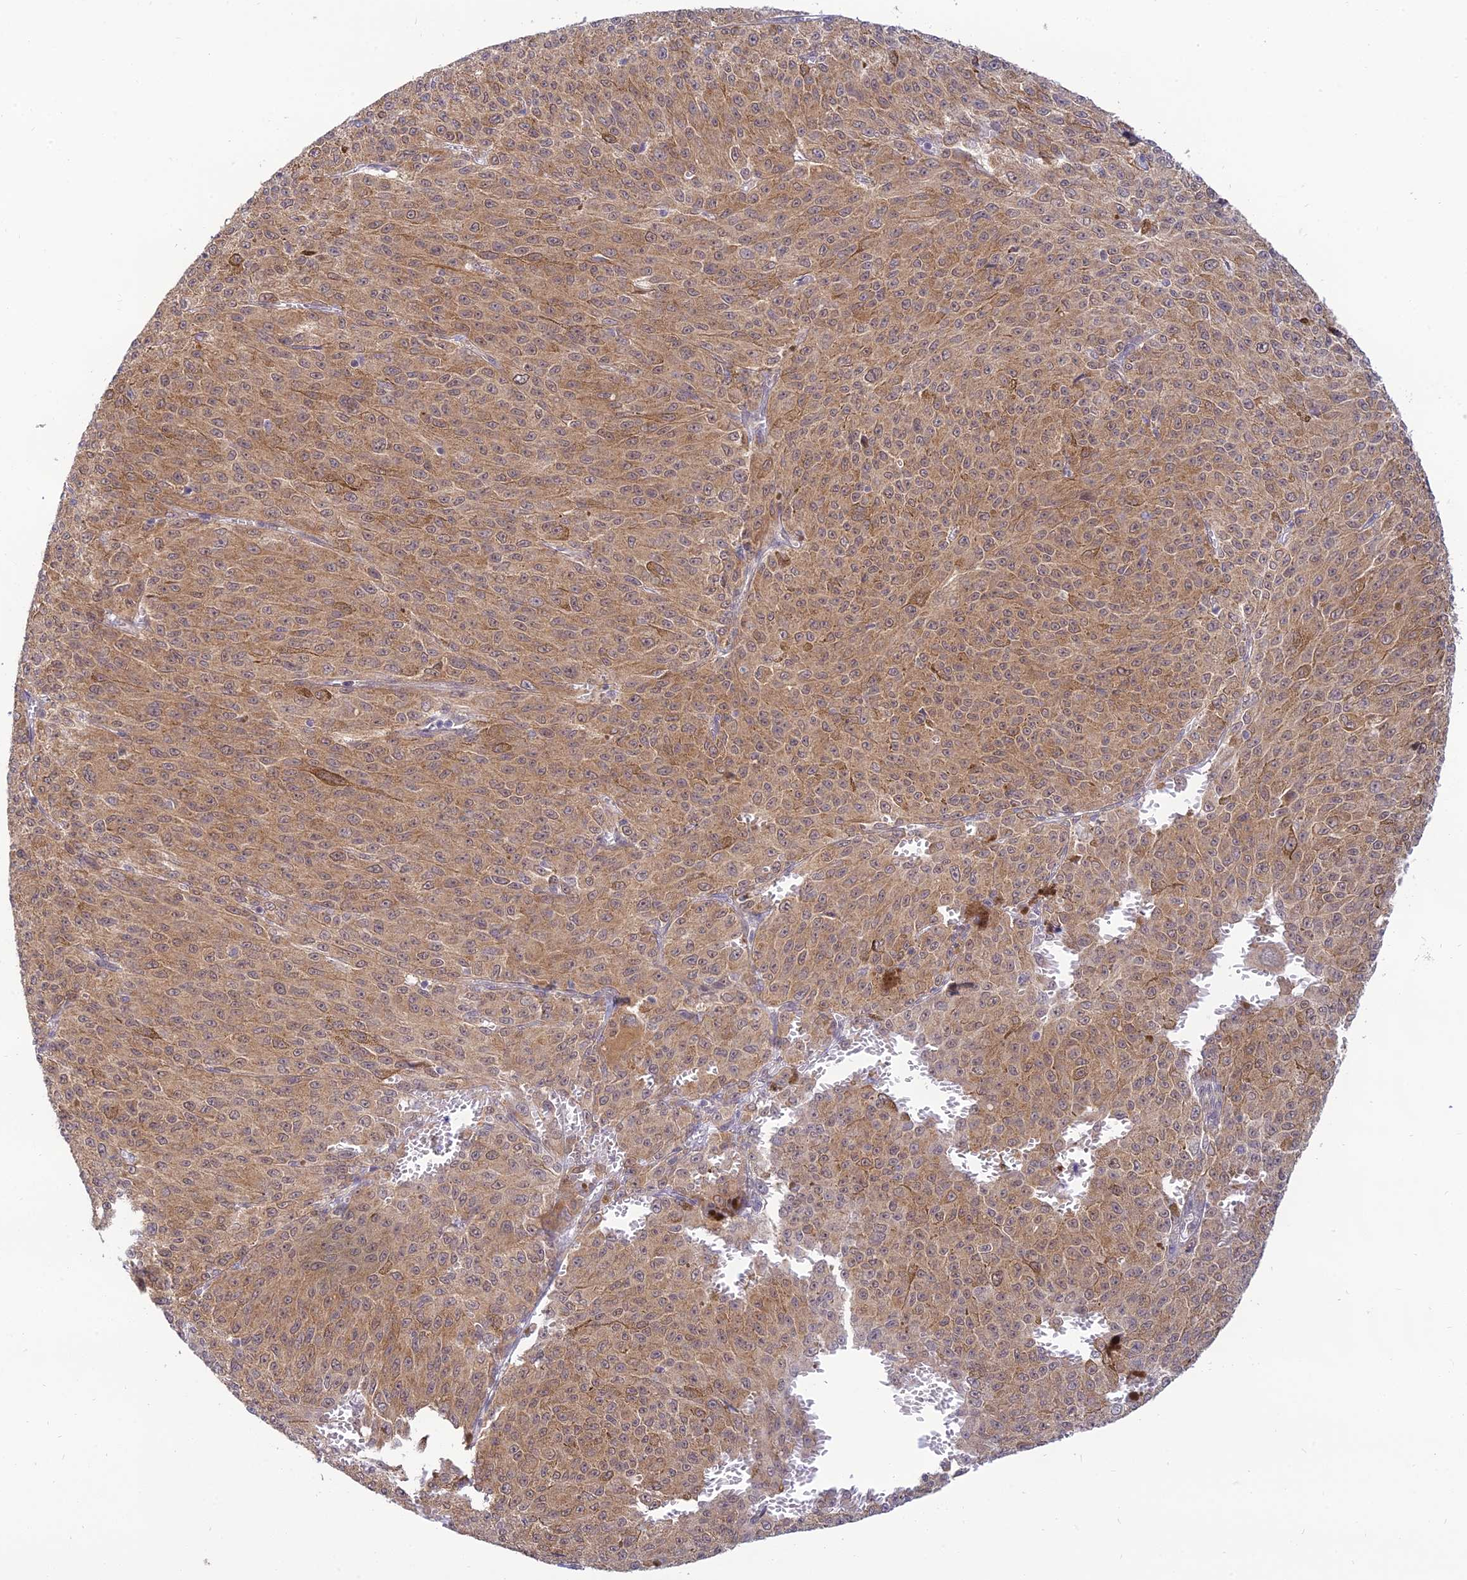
{"staining": {"intensity": "weak", "quantity": ">75%", "location": "cytoplasmic/membranous"}, "tissue": "melanoma", "cell_type": "Tumor cells", "image_type": "cancer", "snomed": [{"axis": "morphology", "description": "Malignant melanoma, NOS"}, {"axis": "topography", "description": "Skin"}], "caption": "High-magnification brightfield microscopy of melanoma stained with DAB (brown) and counterstained with hematoxylin (blue). tumor cells exhibit weak cytoplasmic/membranous expression is present in about>75% of cells.", "gene": "SKIC8", "patient": {"sex": "female", "age": 52}}